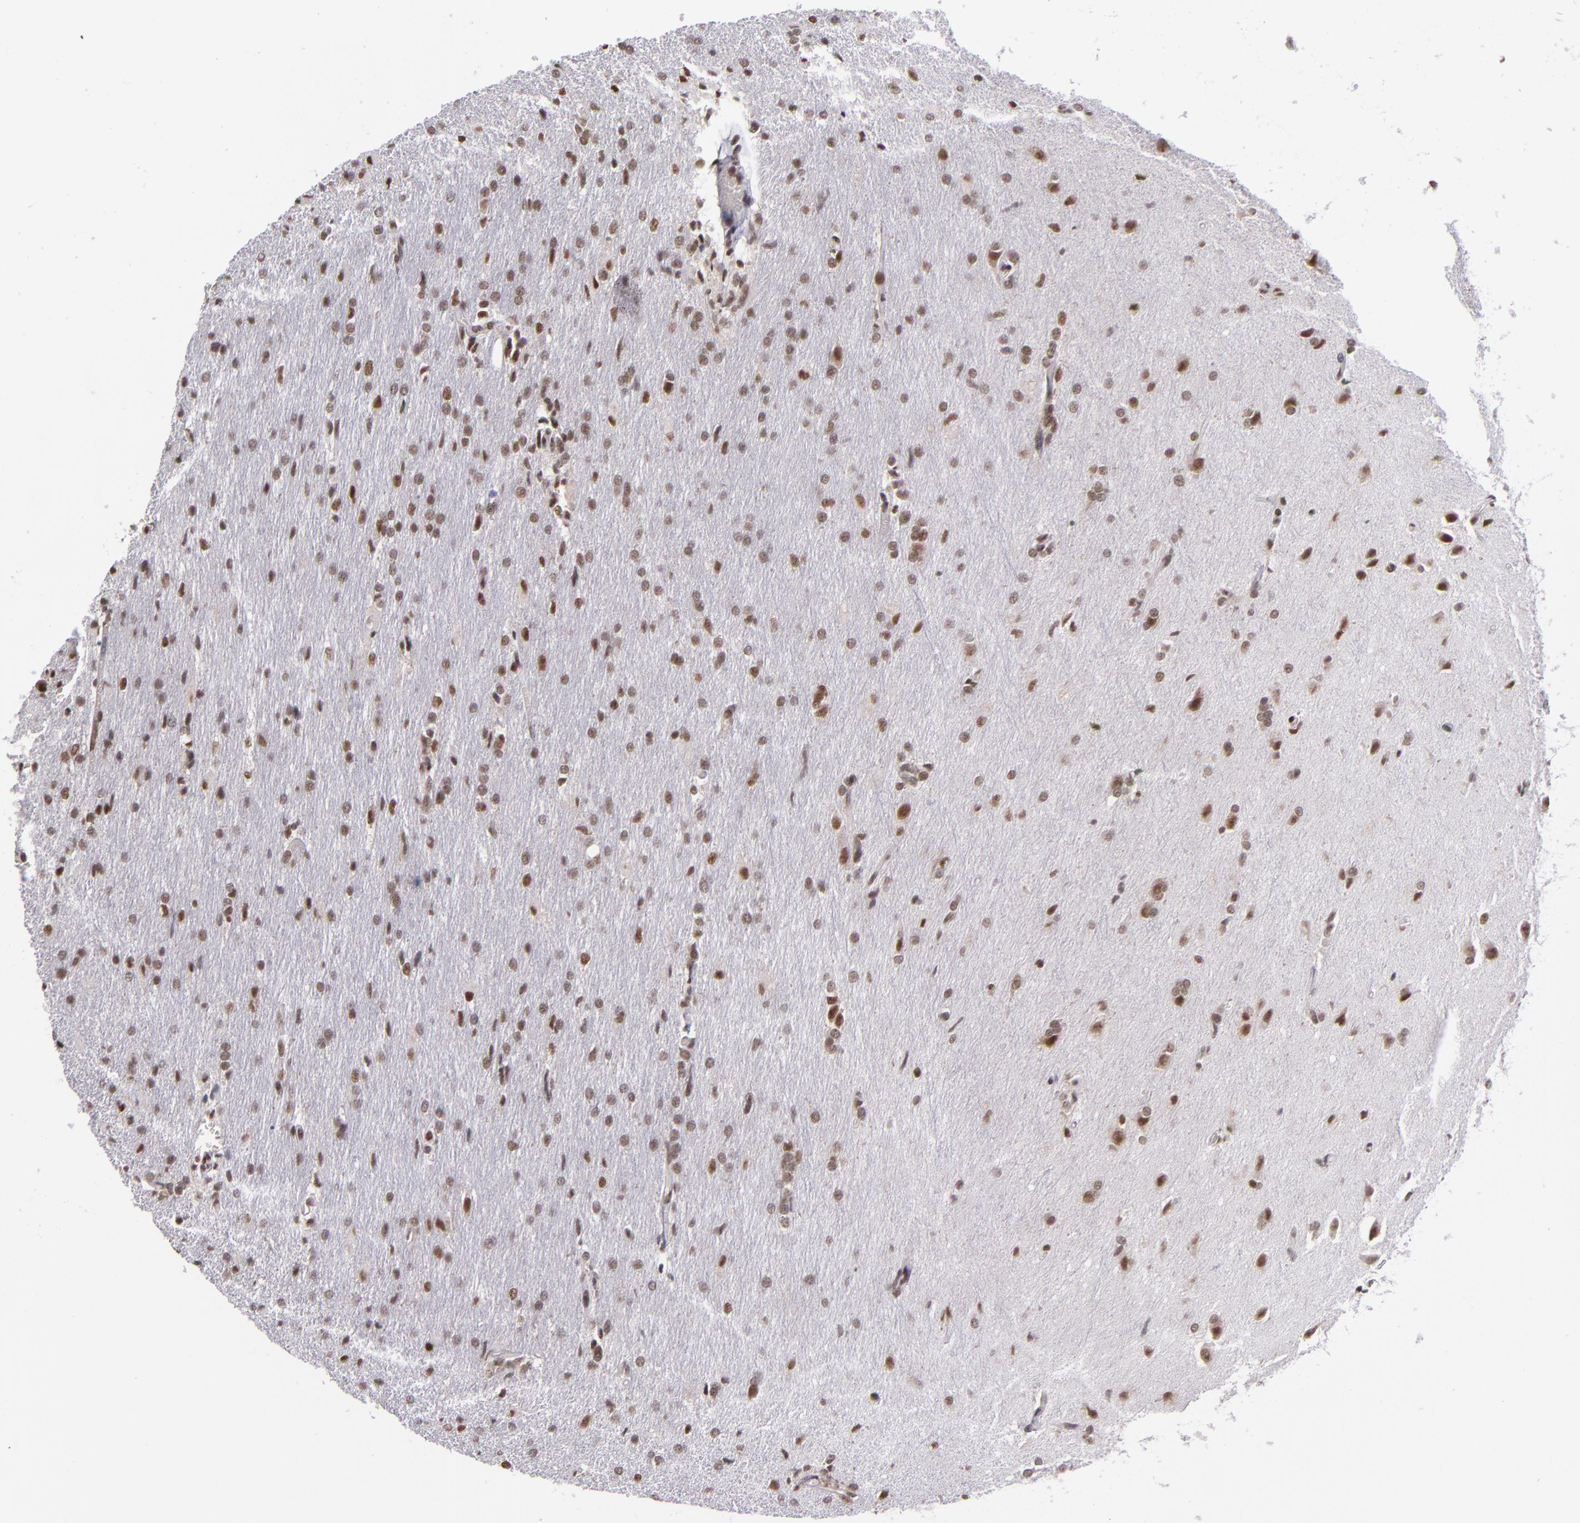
{"staining": {"intensity": "moderate", "quantity": ">75%", "location": "nuclear"}, "tissue": "glioma", "cell_type": "Tumor cells", "image_type": "cancer", "snomed": [{"axis": "morphology", "description": "Glioma, malignant, High grade"}, {"axis": "topography", "description": "Brain"}], "caption": "IHC staining of glioma, which shows medium levels of moderate nuclear positivity in approximately >75% of tumor cells indicating moderate nuclear protein staining. The staining was performed using DAB (brown) for protein detection and nuclei were counterstained in hematoxylin (blue).", "gene": "ZNF148", "patient": {"sex": "male", "age": 68}}